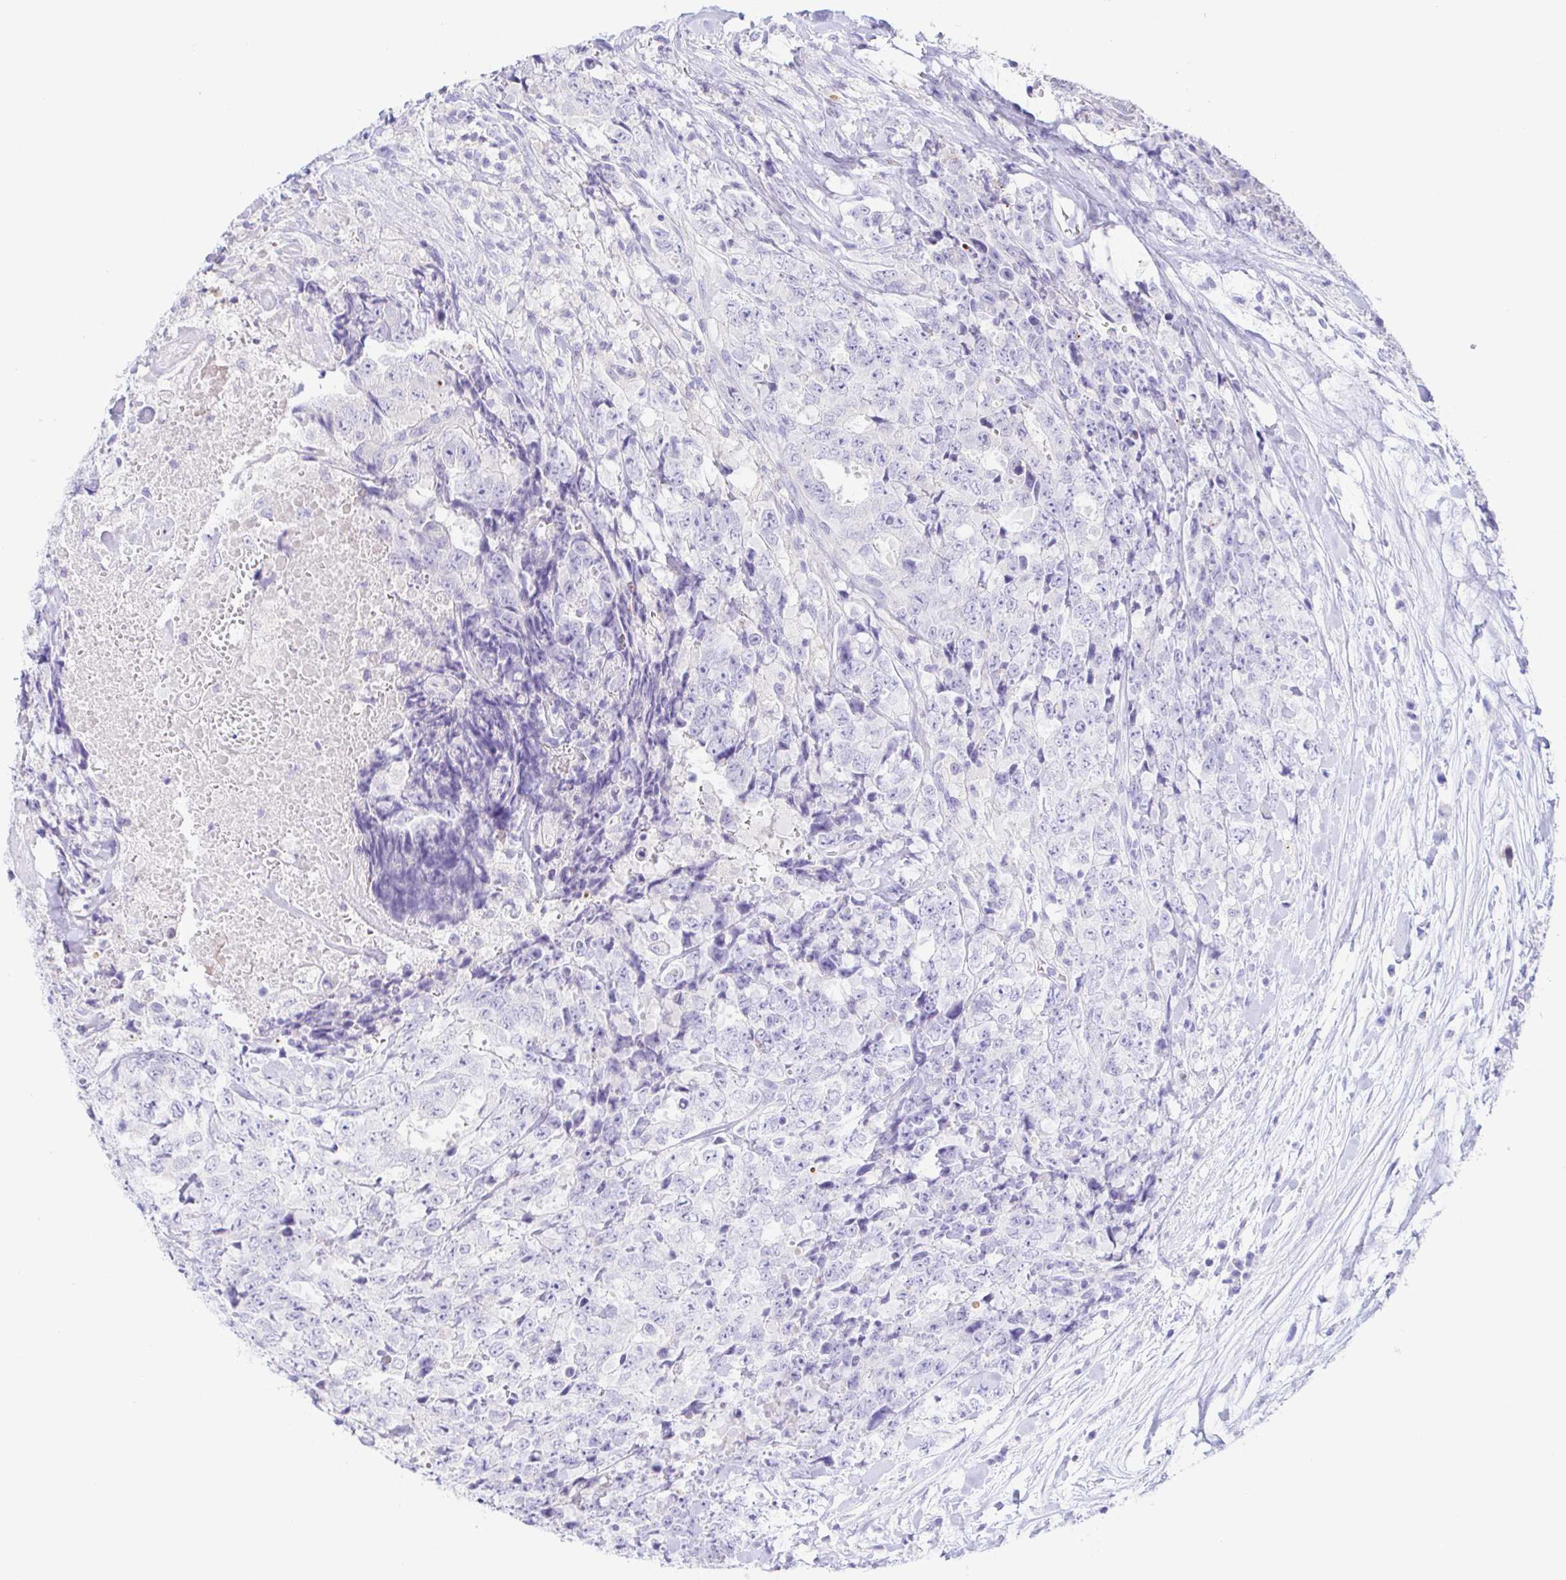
{"staining": {"intensity": "negative", "quantity": "none", "location": "none"}, "tissue": "testis cancer", "cell_type": "Tumor cells", "image_type": "cancer", "snomed": [{"axis": "morphology", "description": "Carcinoma, Embryonal, NOS"}, {"axis": "topography", "description": "Testis"}], "caption": "IHC histopathology image of neoplastic tissue: human embryonal carcinoma (testis) stained with DAB (3,3'-diaminobenzidine) exhibits no significant protein positivity in tumor cells.", "gene": "PINLYP", "patient": {"sex": "male", "age": 24}}